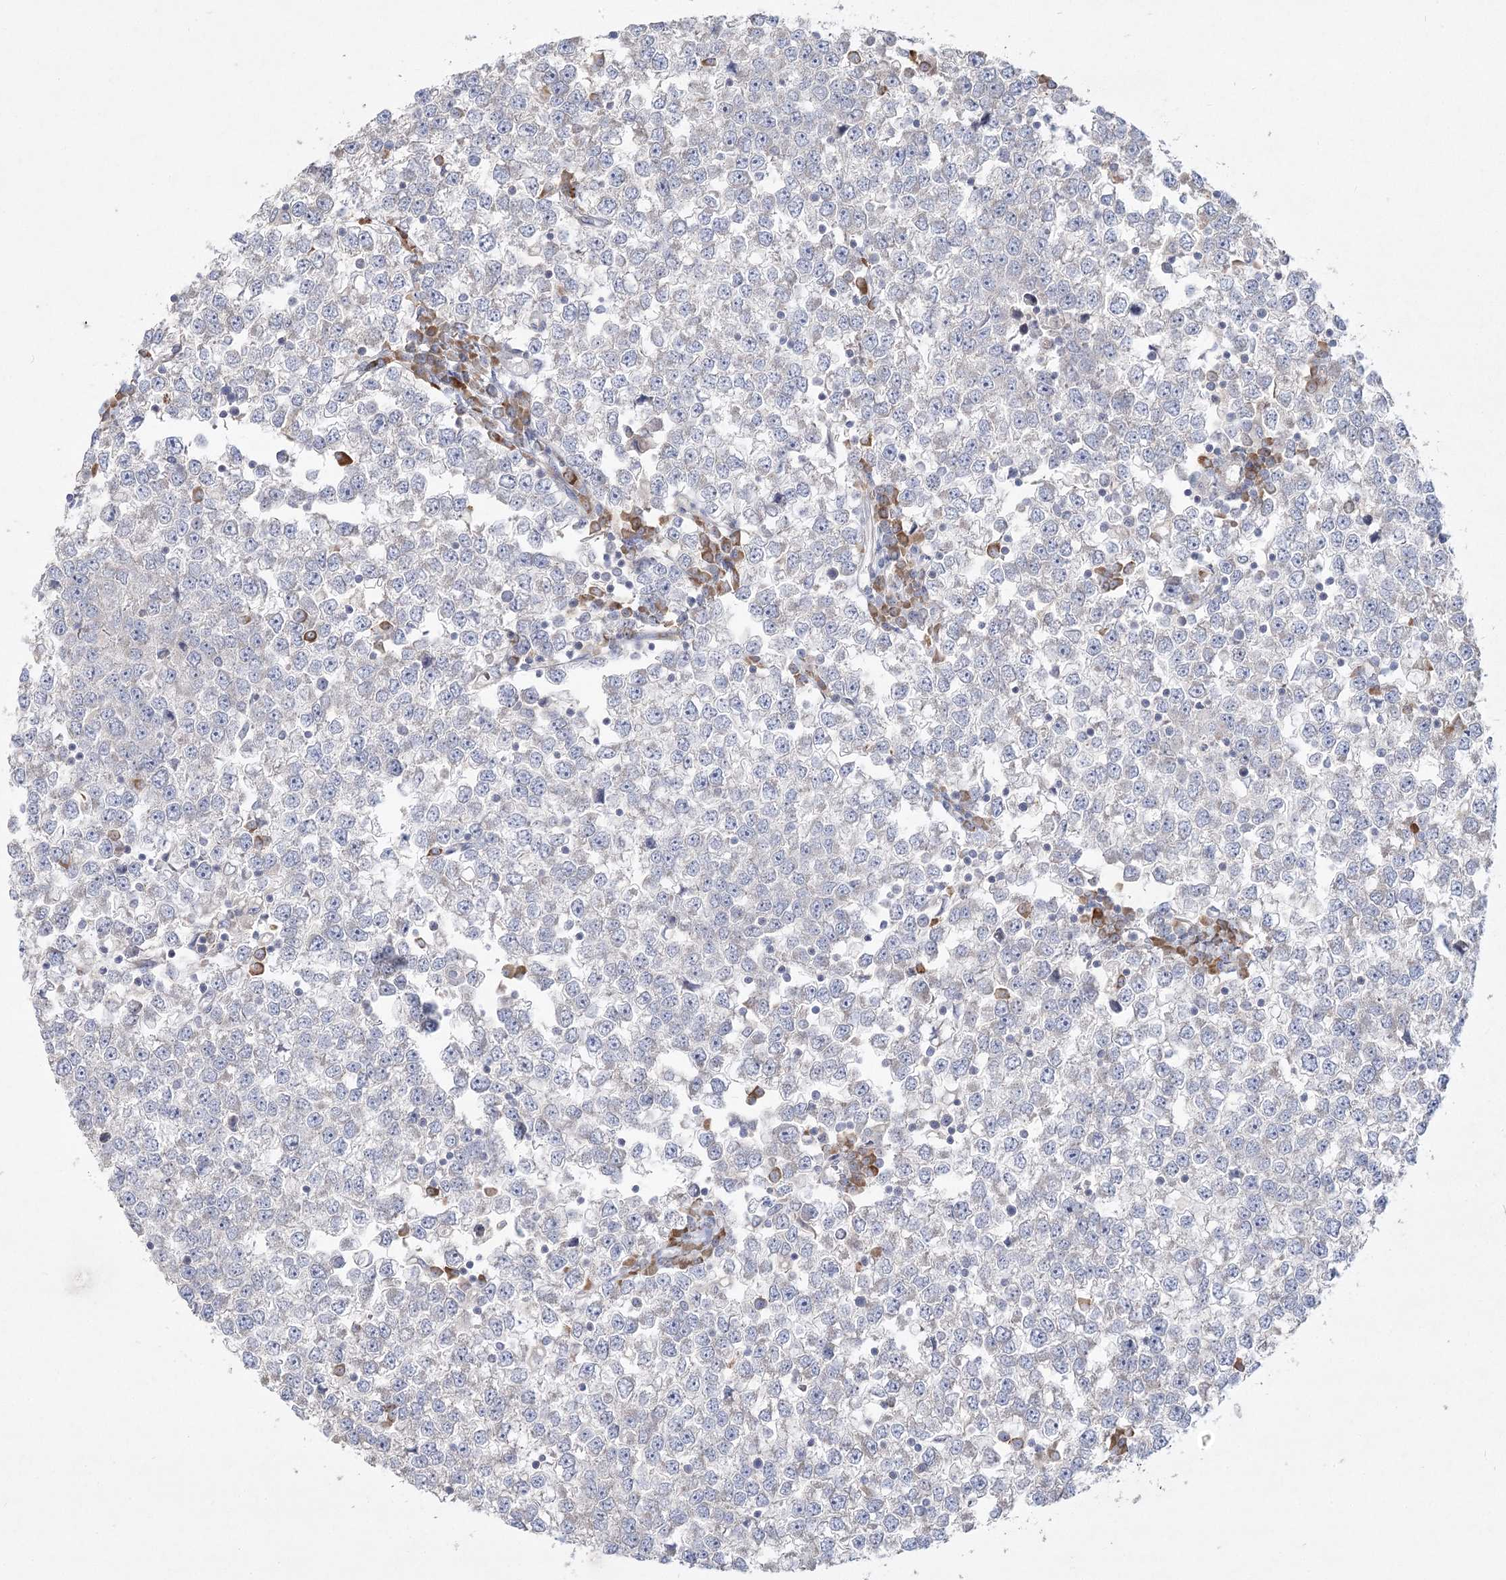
{"staining": {"intensity": "negative", "quantity": "none", "location": "none"}, "tissue": "testis cancer", "cell_type": "Tumor cells", "image_type": "cancer", "snomed": [{"axis": "morphology", "description": "Seminoma, NOS"}, {"axis": "topography", "description": "Testis"}], "caption": "The histopathology image displays no significant staining in tumor cells of testis cancer (seminoma).", "gene": "CAMTA1", "patient": {"sex": "male", "age": 65}}